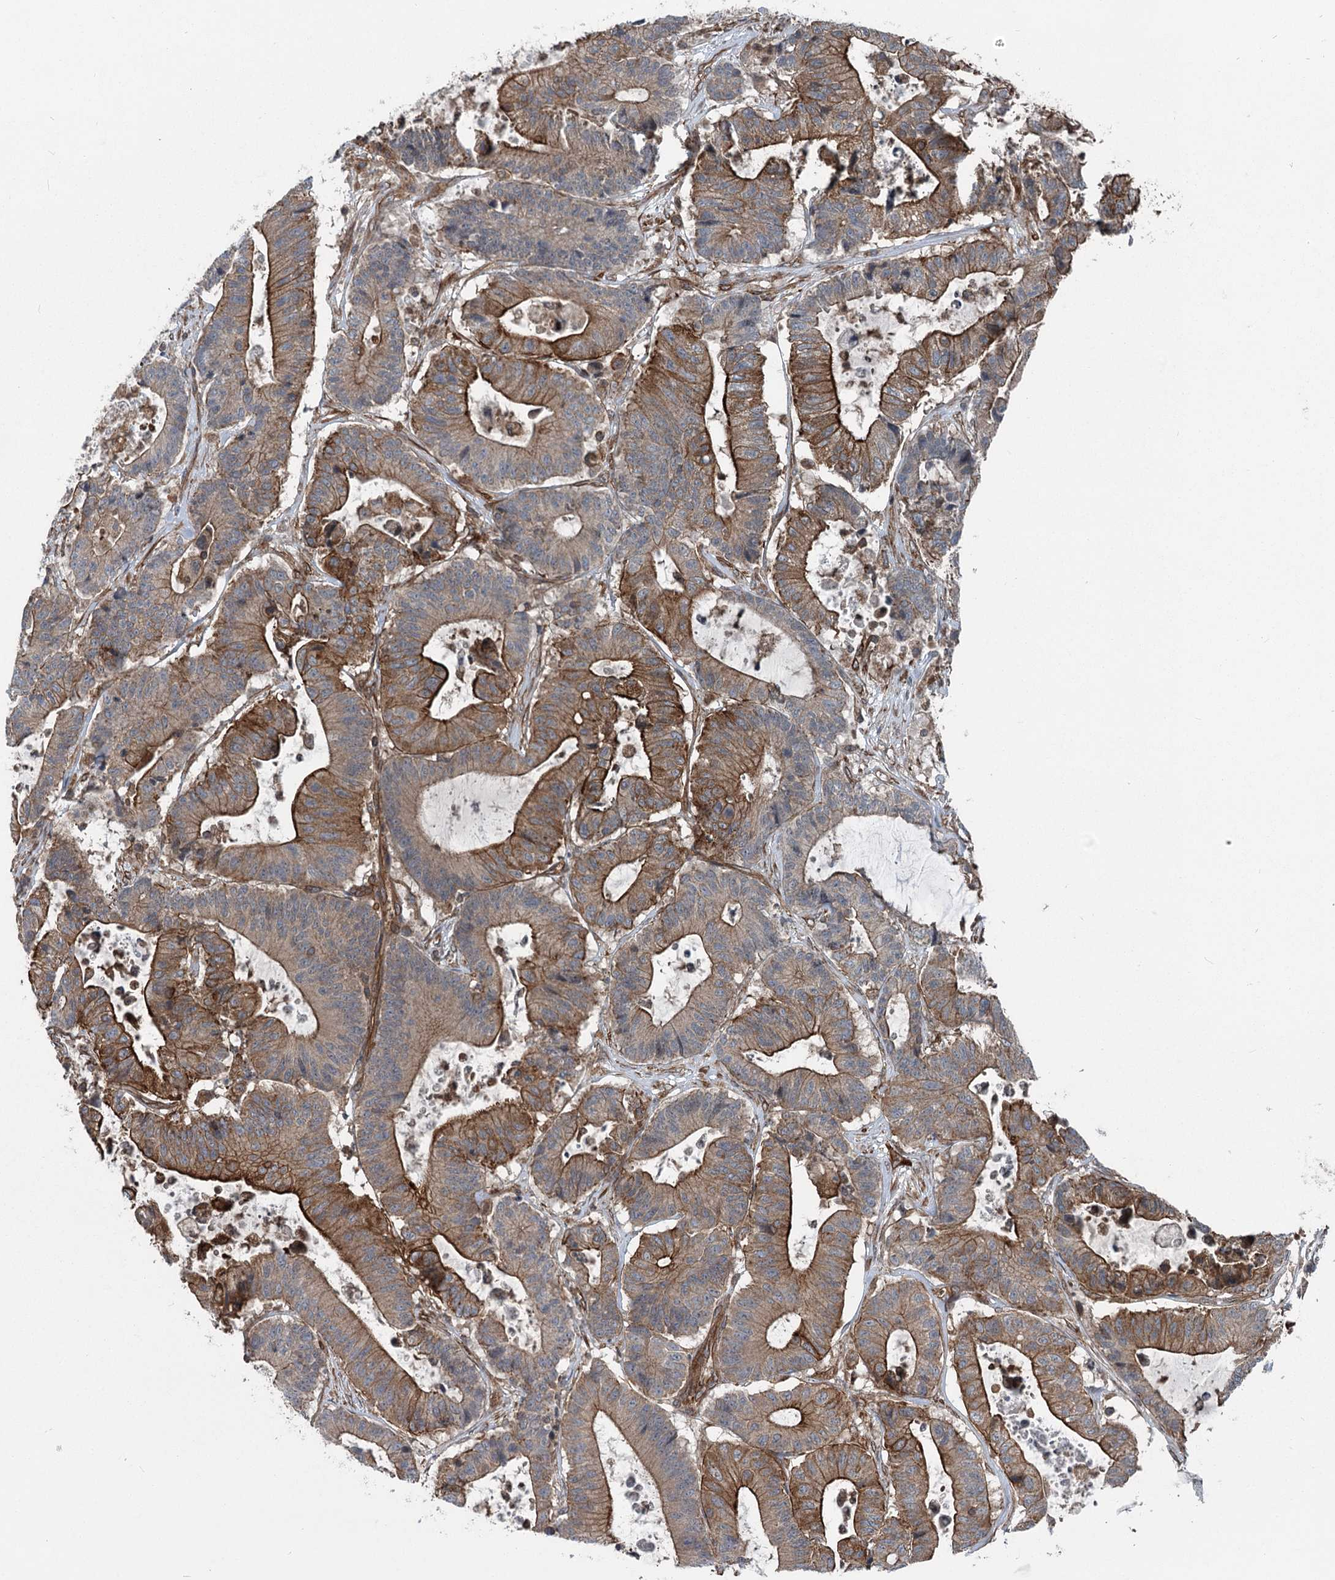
{"staining": {"intensity": "strong", "quantity": "25%-75%", "location": "cytoplasmic/membranous"}, "tissue": "colorectal cancer", "cell_type": "Tumor cells", "image_type": "cancer", "snomed": [{"axis": "morphology", "description": "Adenocarcinoma, NOS"}, {"axis": "topography", "description": "Colon"}], "caption": "Colorectal cancer (adenocarcinoma) stained with DAB (3,3'-diaminobenzidine) immunohistochemistry (IHC) exhibits high levels of strong cytoplasmic/membranous staining in about 25%-75% of tumor cells.", "gene": "IQSEC1", "patient": {"sex": "female", "age": 84}}